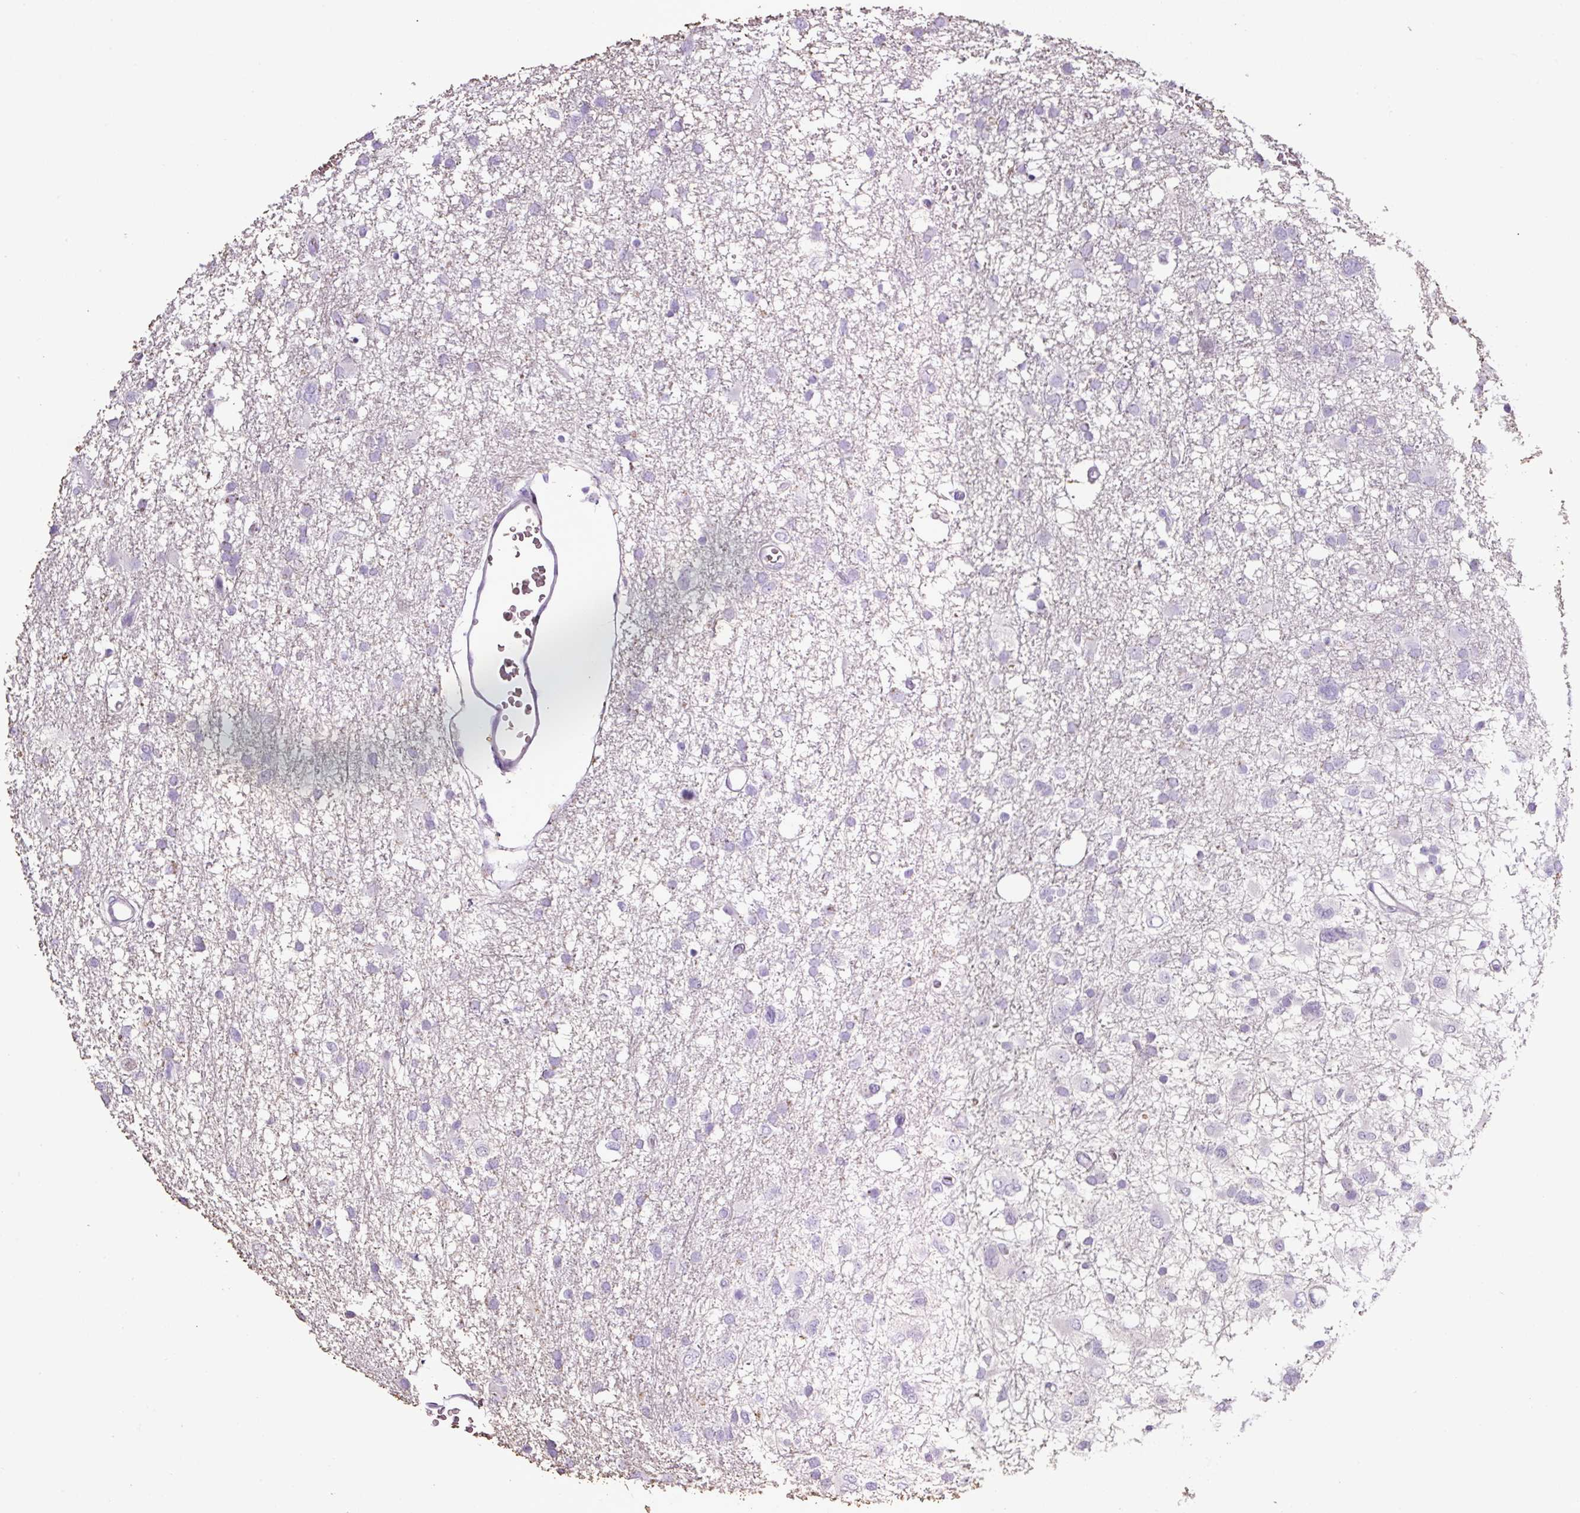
{"staining": {"intensity": "negative", "quantity": "none", "location": "none"}, "tissue": "glioma", "cell_type": "Tumor cells", "image_type": "cancer", "snomed": [{"axis": "morphology", "description": "Glioma, malignant, High grade"}, {"axis": "topography", "description": "Brain"}], "caption": "High power microscopy photomicrograph of an IHC histopathology image of malignant glioma (high-grade), revealing no significant expression in tumor cells.", "gene": "SP8", "patient": {"sex": "male", "age": 61}}